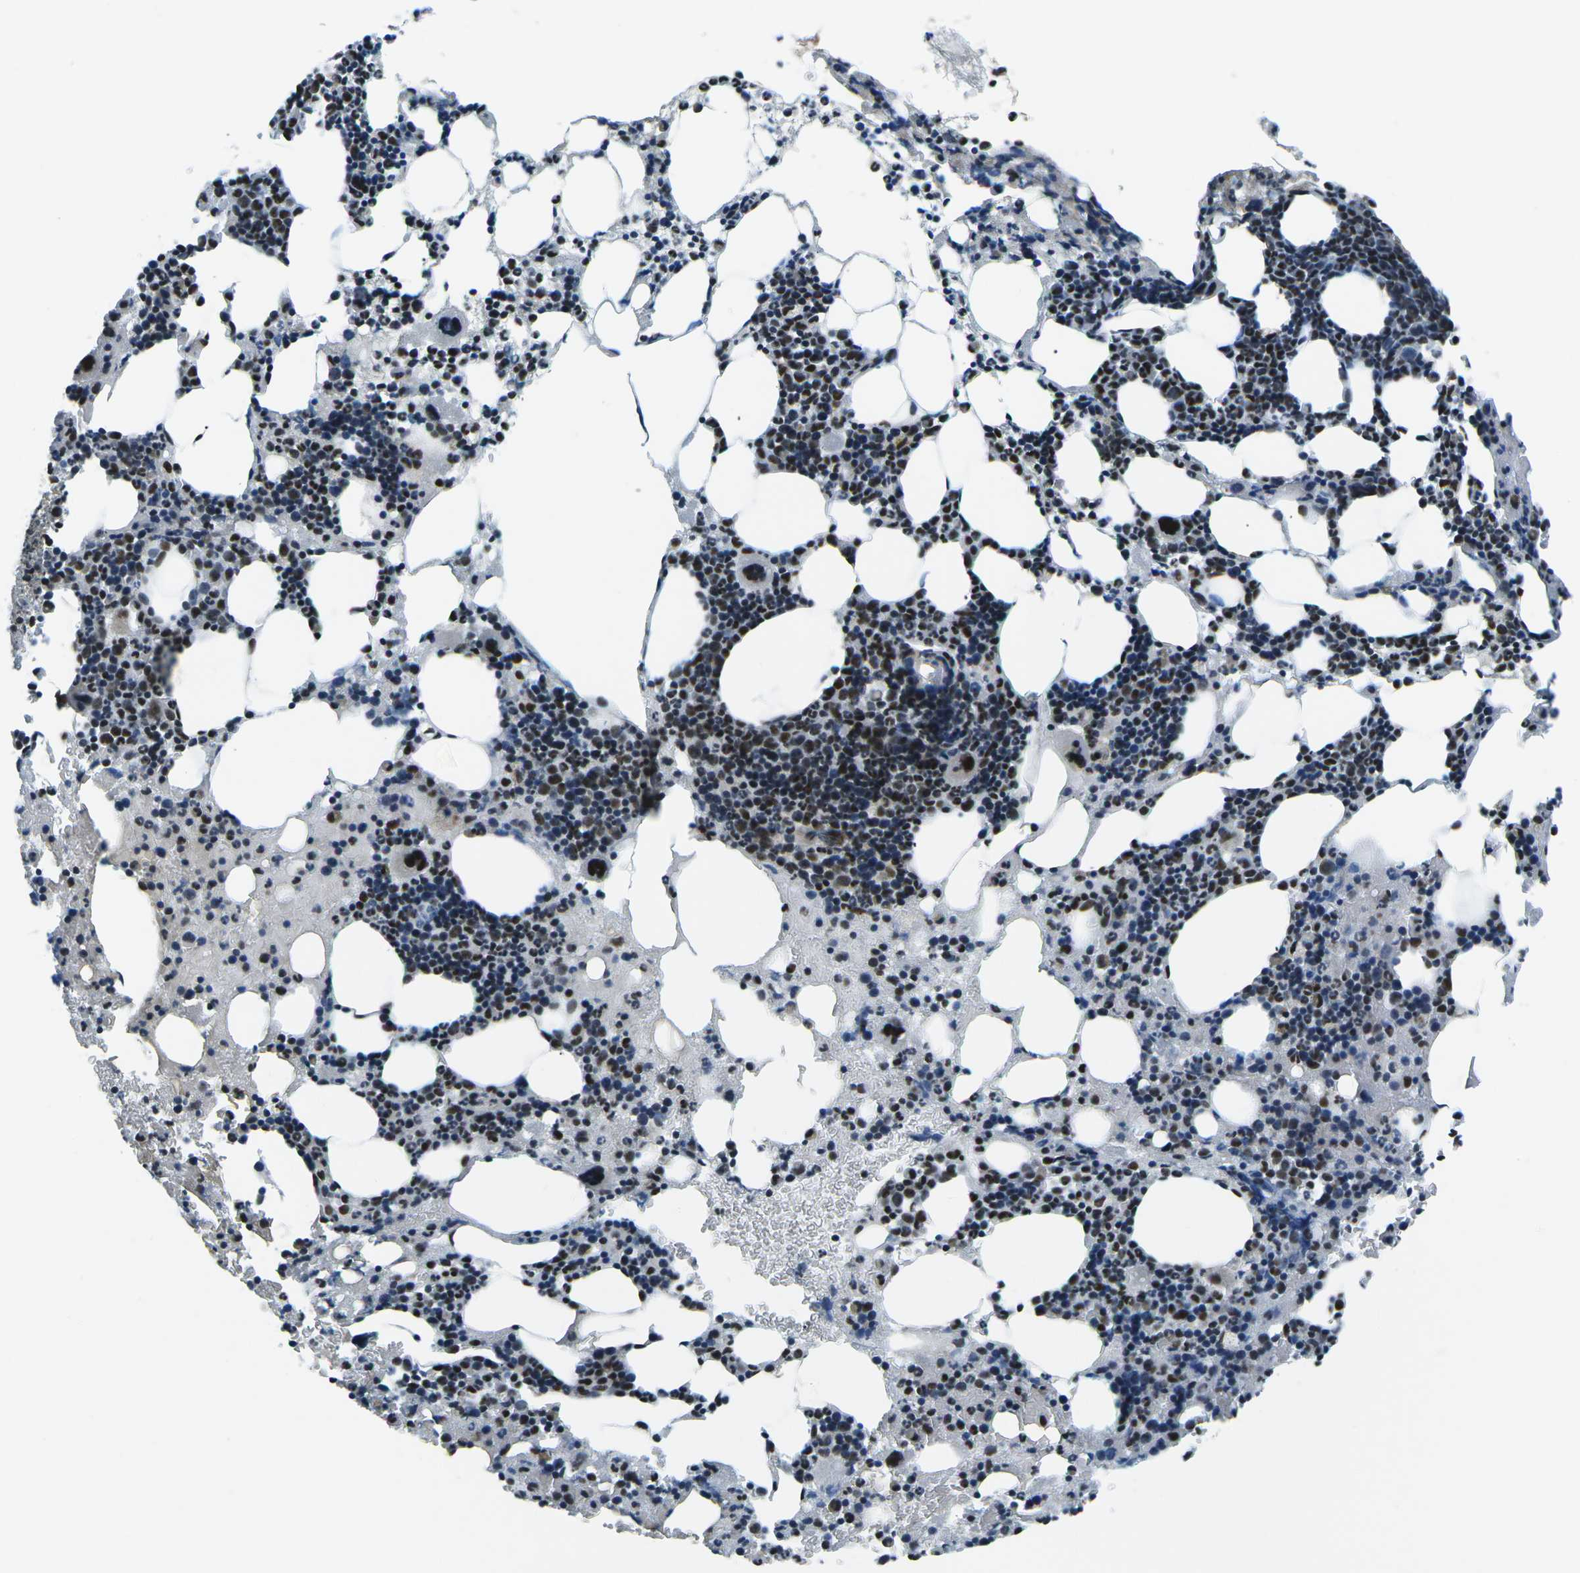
{"staining": {"intensity": "moderate", "quantity": "<25%", "location": "nuclear"}, "tissue": "bone marrow", "cell_type": "Hematopoietic cells", "image_type": "normal", "snomed": [{"axis": "morphology", "description": "Normal tissue, NOS"}, {"axis": "morphology", "description": "Inflammation, NOS"}, {"axis": "topography", "description": "Bone marrow"}], "caption": "Brown immunohistochemical staining in normal human bone marrow shows moderate nuclear staining in approximately <25% of hematopoietic cells.", "gene": "RBL2", "patient": {"sex": "female", "age": 64}}